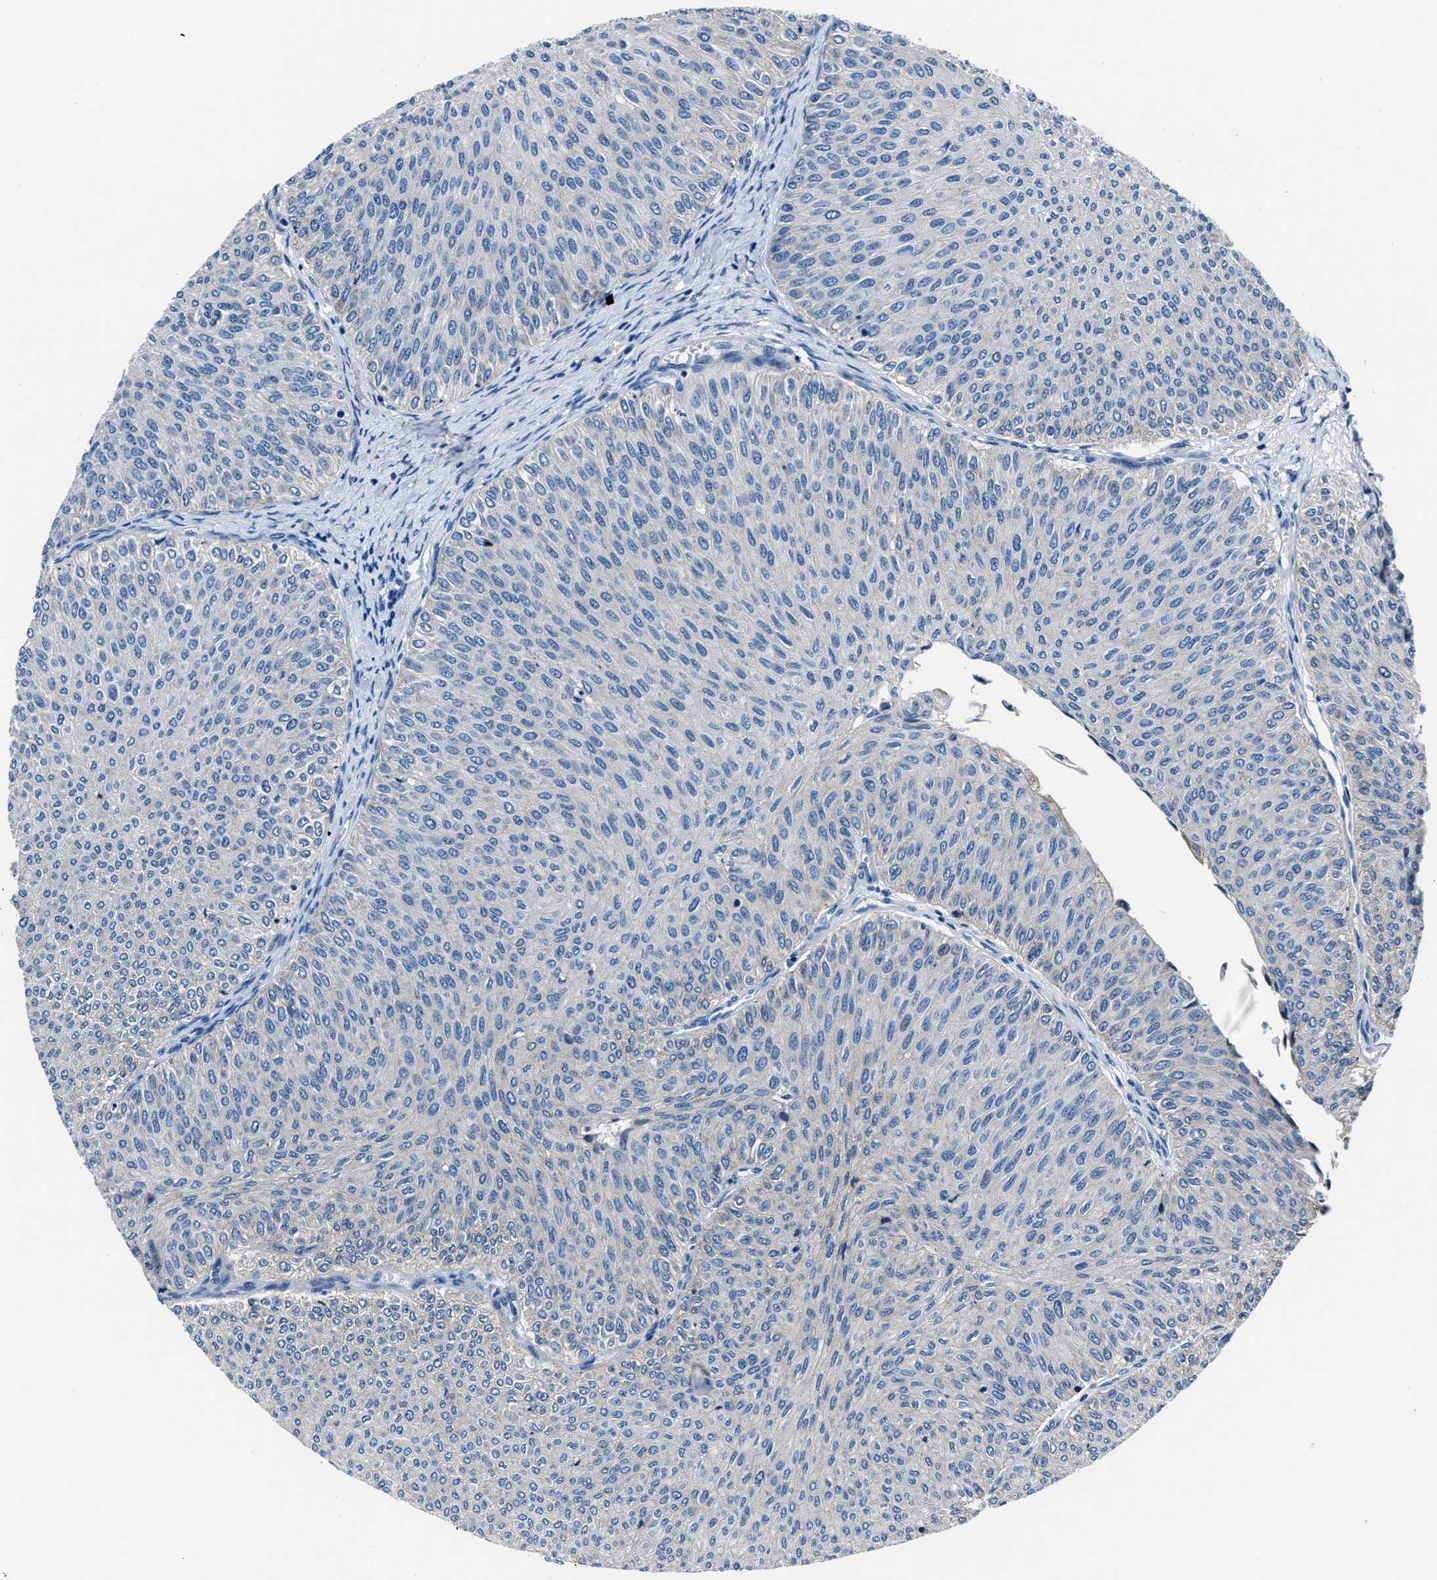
{"staining": {"intensity": "negative", "quantity": "none", "location": "none"}, "tissue": "urothelial cancer", "cell_type": "Tumor cells", "image_type": "cancer", "snomed": [{"axis": "morphology", "description": "Urothelial carcinoma, Low grade"}, {"axis": "topography", "description": "Urinary bladder"}], "caption": "The immunohistochemistry micrograph has no significant positivity in tumor cells of urothelial cancer tissue.", "gene": "LMO7", "patient": {"sex": "male", "age": 78}}